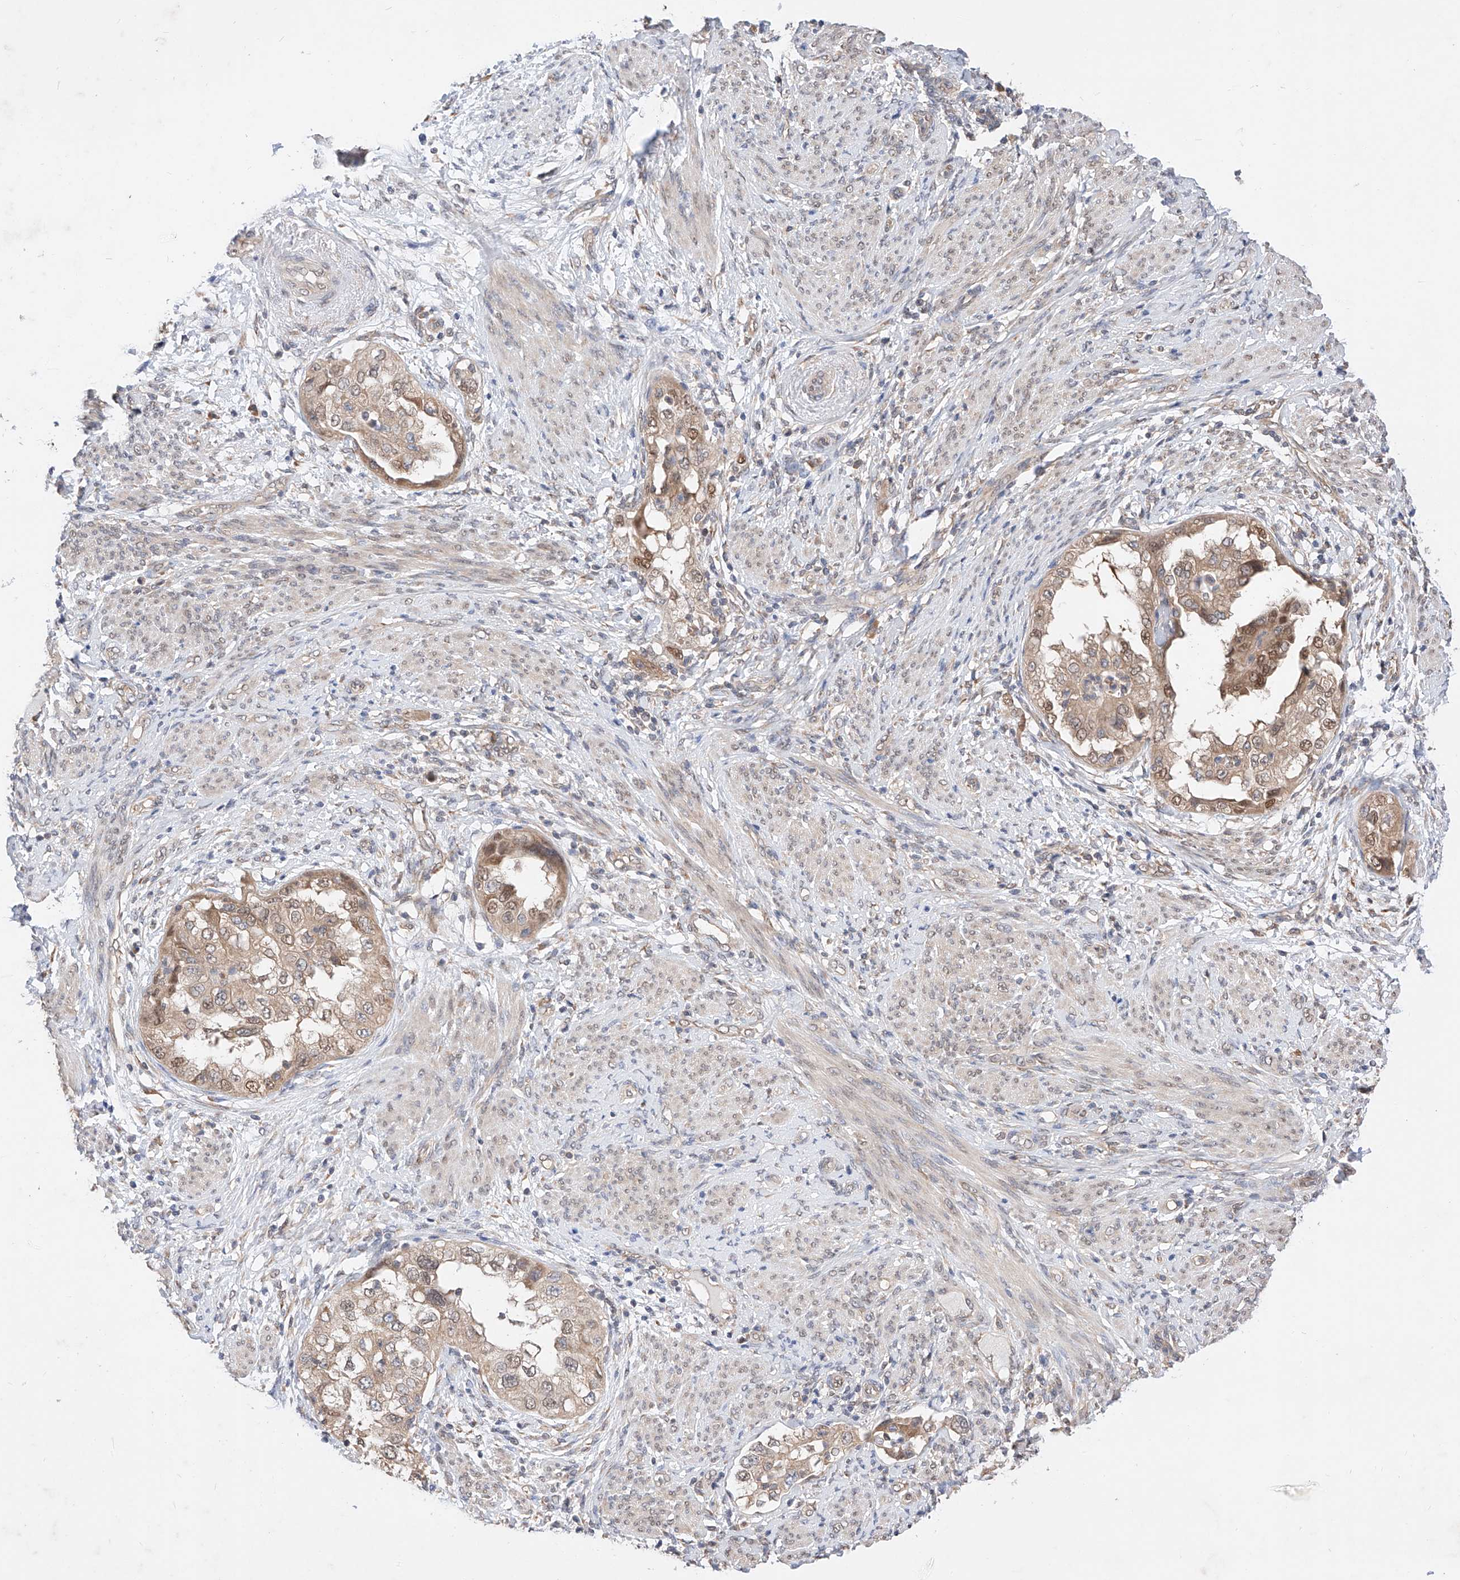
{"staining": {"intensity": "moderate", "quantity": ">75%", "location": "cytoplasmic/membranous,nuclear"}, "tissue": "endometrial cancer", "cell_type": "Tumor cells", "image_type": "cancer", "snomed": [{"axis": "morphology", "description": "Adenocarcinoma, NOS"}, {"axis": "topography", "description": "Endometrium"}], "caption": "Immunohistochemistry (IHC) of adenocarcinoma (endometrial) reveals medium levels of moderate cytoplasmic/membranous and nuclear positivity in approximately >75% of tumor cells.", "gene": "ZSCAN4", "patient": {"sex": "female", "age": 85}}